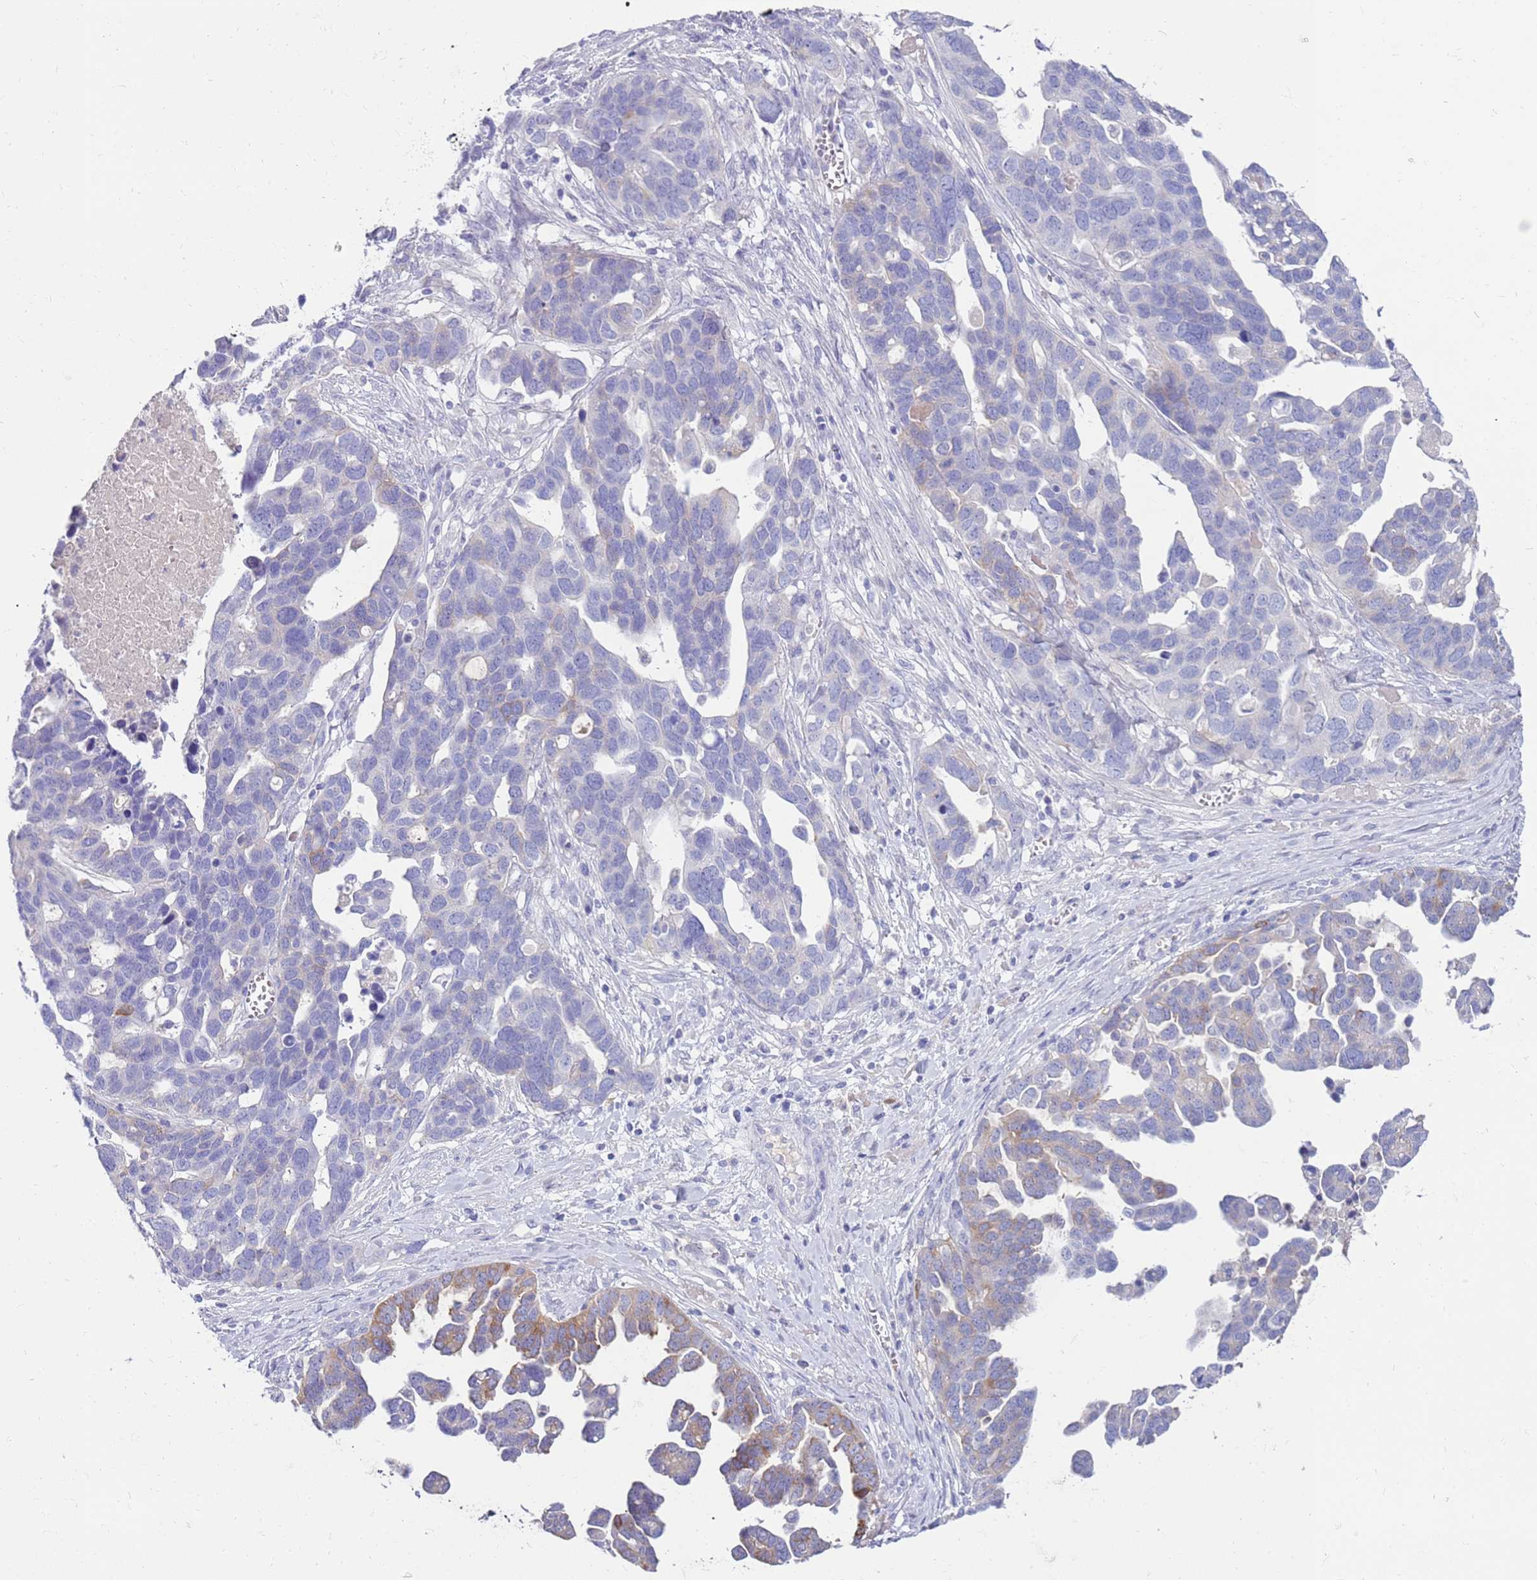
{"staining": {"intensity": "moderate", "quantity": "<25%", "location": "cytoplasmic/membranous"}, "tissue": "ovarian cancer", "cell_type": "Tumor cells", "image_type": "cancer", "snomed": [{"axis": "morphology", "description": "Cystadenocarcinoma, serous, NOS"}, {"axis": "topography", "description": "Ovary"}], "caption": "This histopathology image demonstrates IHC staining of ovarian cancer, with low moderate cytoplasmic/membranous positivity in about <25% of tumor cells.", "gene": "EVPLL", "patient": {"sex": "female", "age": 54}}